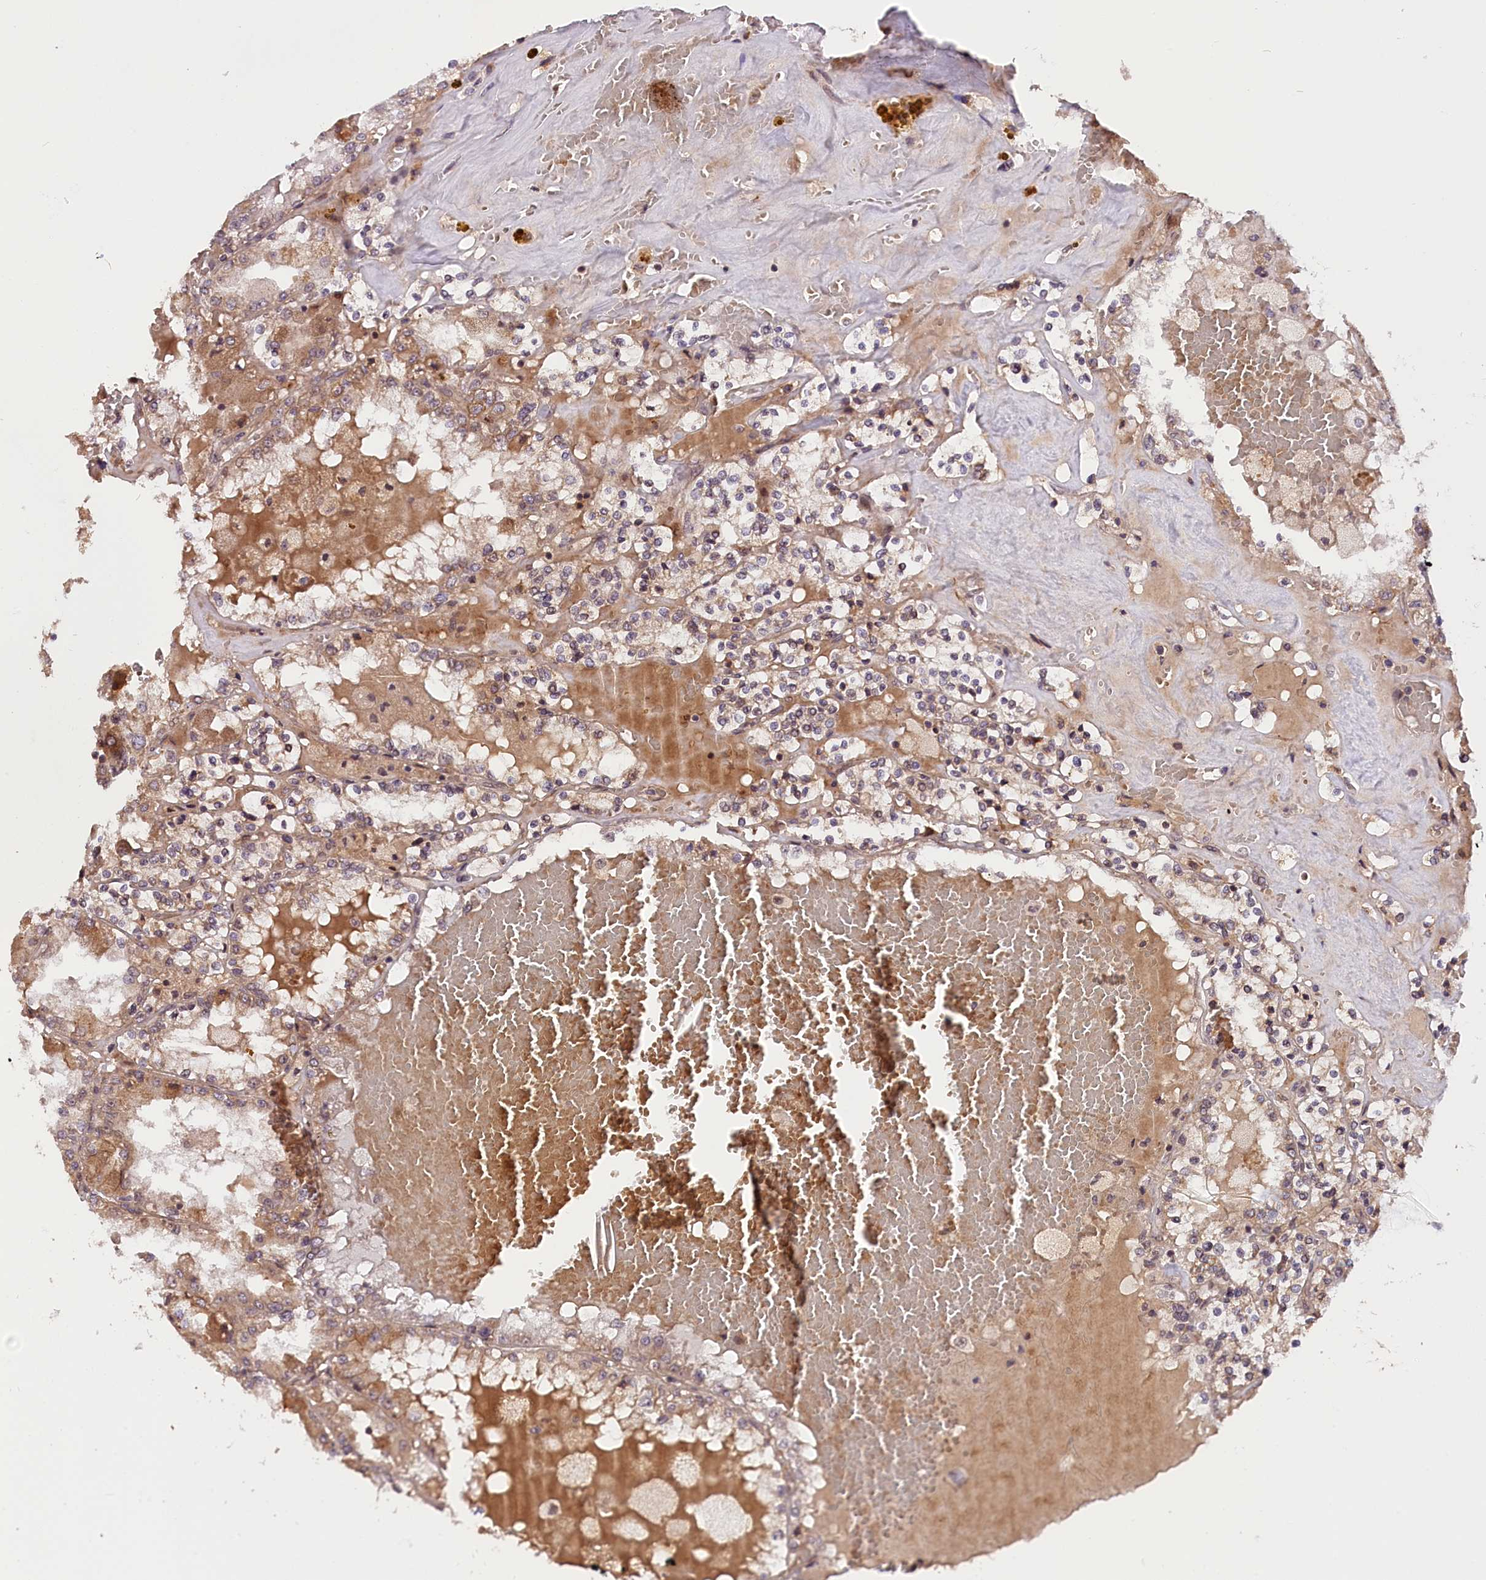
{"staining": {"intensity": "moderate", "quantity": "<25%", "location": "cytoplasmic/membranous"}, "tissue": "renal cancer", "cell_type": "Tumor cells", "image_type": "cancer", "snomed": [{"axis": "morphology", "description": "Adenocarcinoma, NOS"}, {"axis": "topography", "description": "Kidney"}], "caption": "A brown stain labels moderate cytoplasmic/membranous expression of a protein in adenocarcinoma (renal) tumor cells.", "gene": "ZNF480", "patient": {"sex": "female", "age": 56}}